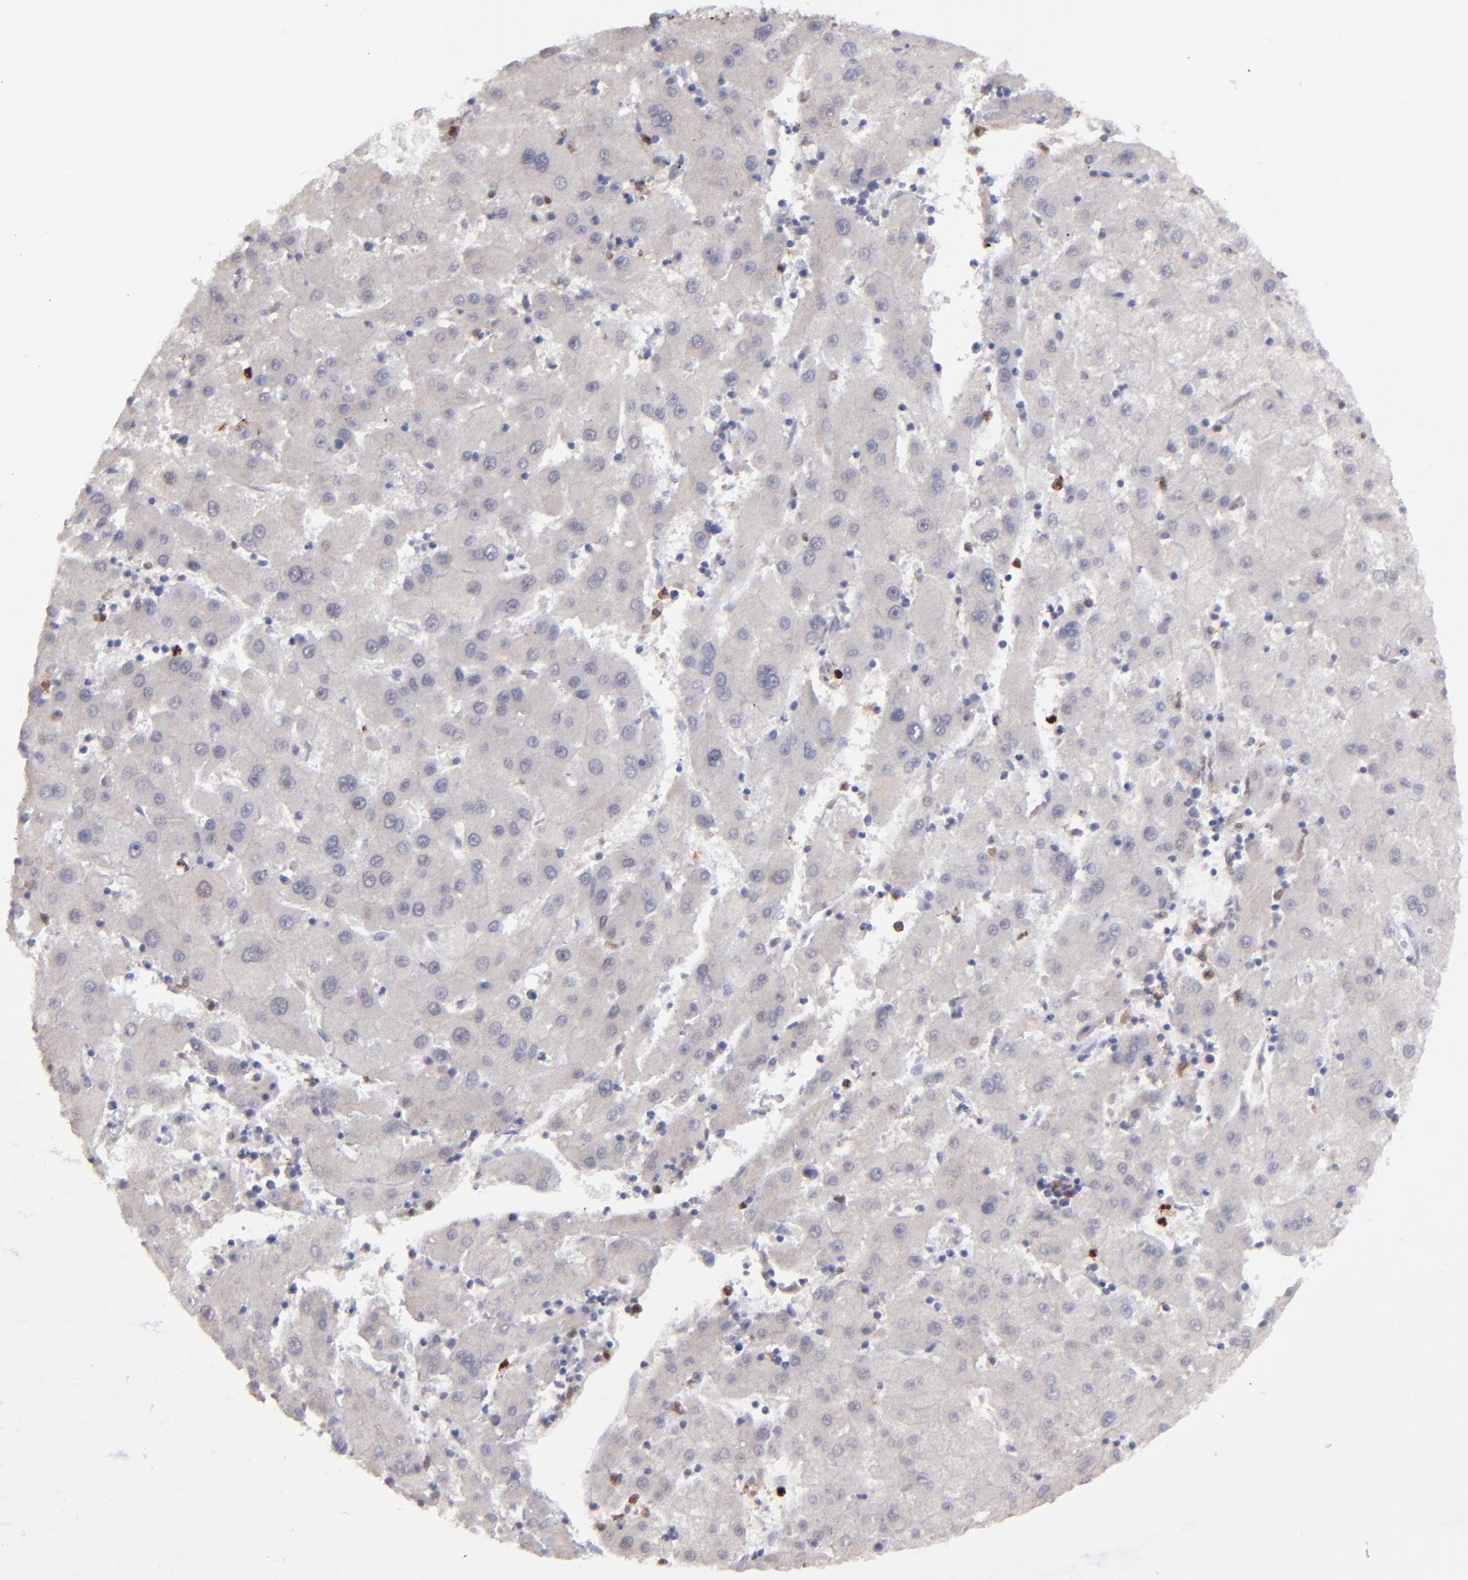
{"staining": {"intensity": "negative", "quantity": "none", "location": "none"}, "tissue": "liver cancer", "cell_type": "Tumor cells", "image_type": "cancer", "snomed": [{"axis": "morphology", "description": "Carcinoma, Hepatocellular, NOS"}, {"axis": "topography", "description": "Liver"}], "caption": "Tumor cells are negative for brown protein staining in liver hepatocellular carcinoma.", "gene": "RREB1", "patient": {"sex": "male", "age": 72}}